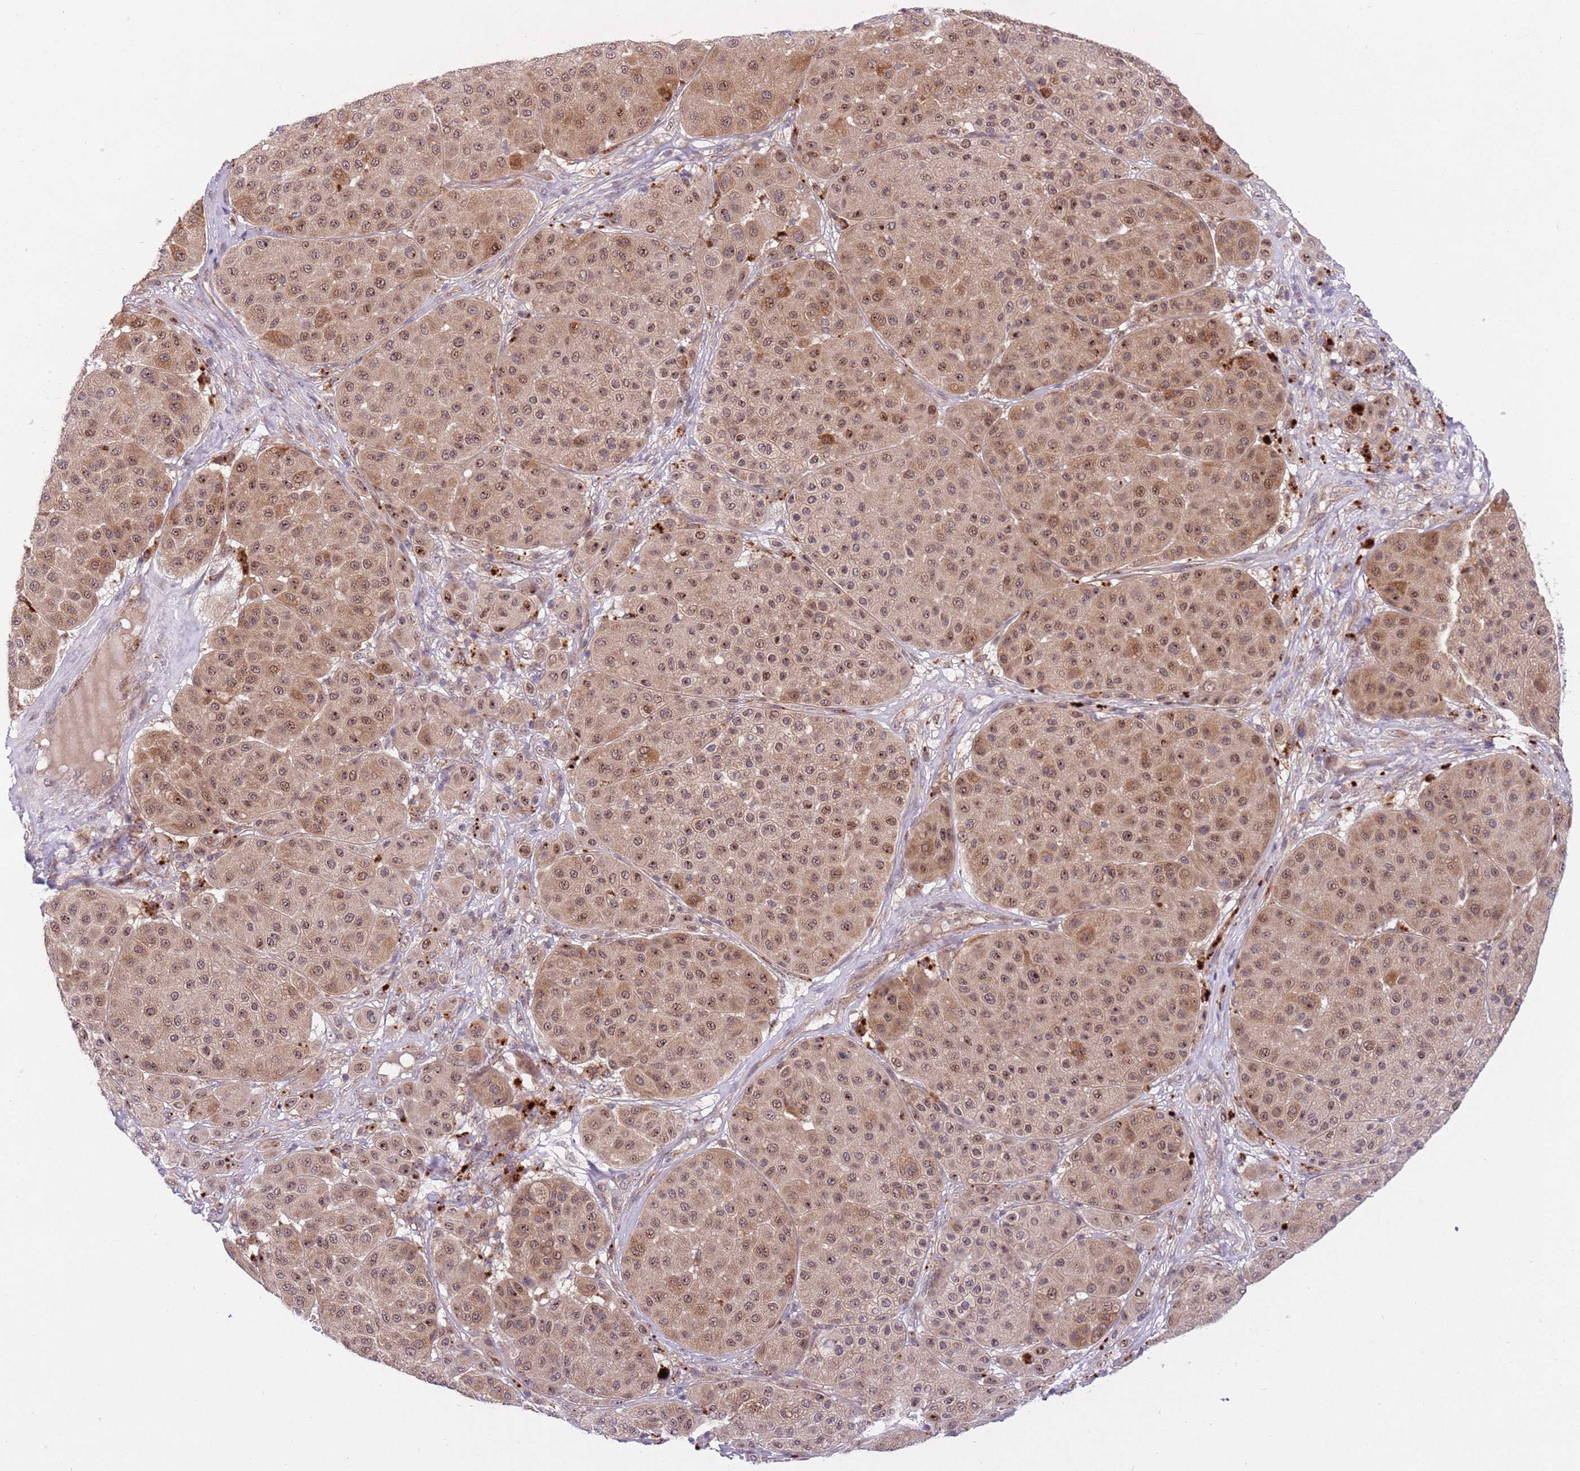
{"staining": {"intensity": "moderate", "quantity": ">75%", "location": "cytoplasmic/membranous,nuclear"}, "tissue": "melanoma", "cell_type": "Tumor cells", "image_type": "cancer", "snomed": [{"axis": "morphology", "description": "Malignant melanoma, Metastatic site"}, {"axis": "topography", "description": "Smooth muscle"}], "caption": "High-magnification brightfield microscopy of malignant melanoma (metastatic site) stained with DAB (3,3'-diaminobenzidine) (brown) and counterstained with hematoxylin (blue). tumor cells exhibit moderate cytoplasmic/membranous and nuclear positivity is appreciated in approximately>75% of cells.", "gene": "TRIM27", "patient": {"sex": "male", "age": 41}}